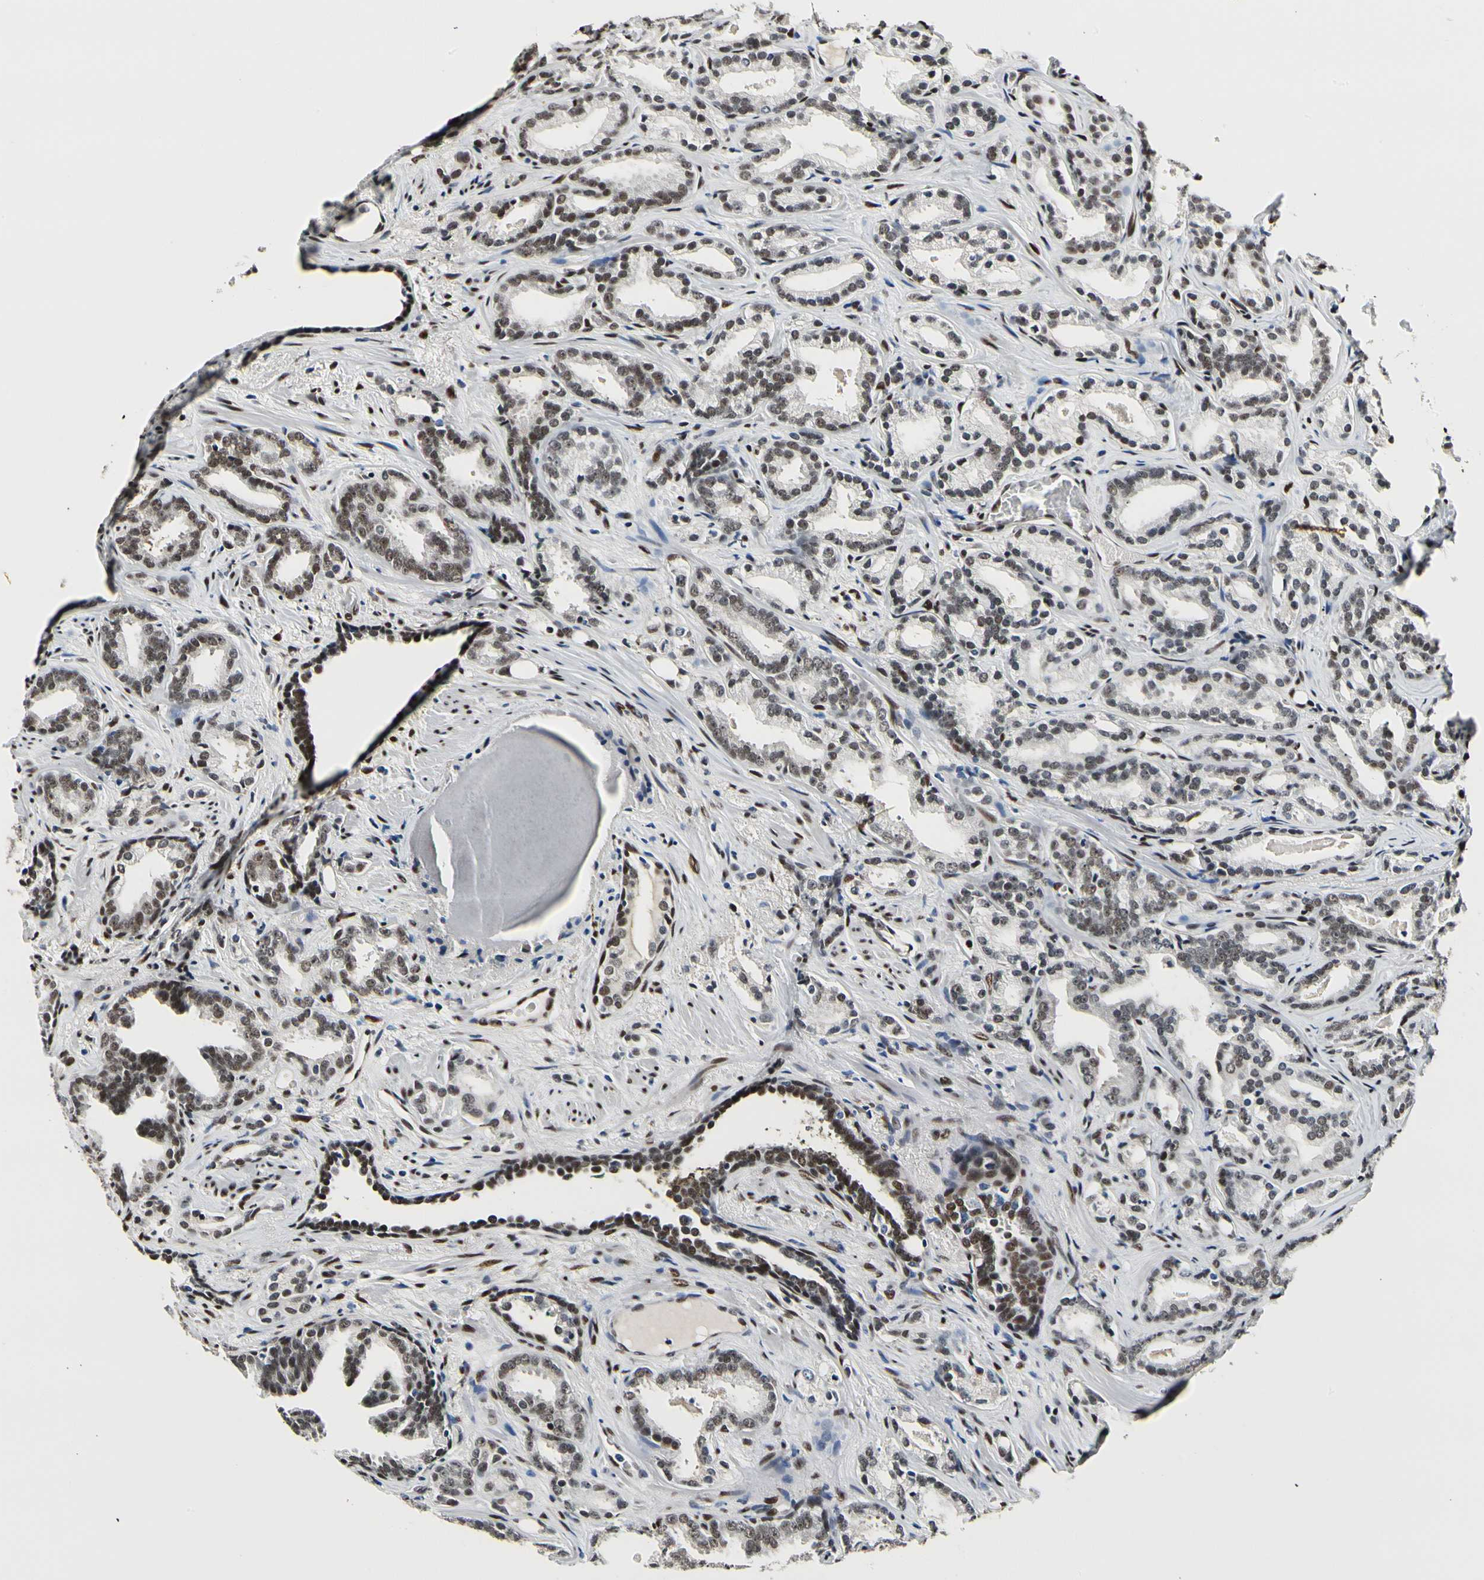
{"staining": {"intensity": "moderate", "quantity": ">75%", "location": "nuclear"}, "tissue": "prostate cancer", "cell_type": "Tumor cells", "image_type": "cancer", "snomed": [{"axis": "morphology", "description": "Adenocarcinoma, Low grade"}, {"axis": "topography", "description": "Prostate"}], "caption": "Prostate cancer (adenocarcinoma (low-grade)) stained with immunohistochemistry shows moderate nuclear expression in about >75% of tumor cells. (brown staining indicates protein expression, while blue staining denotes nuclei).", "gene": "NFIA", "patient": {"sex": "male", "age": 63}}